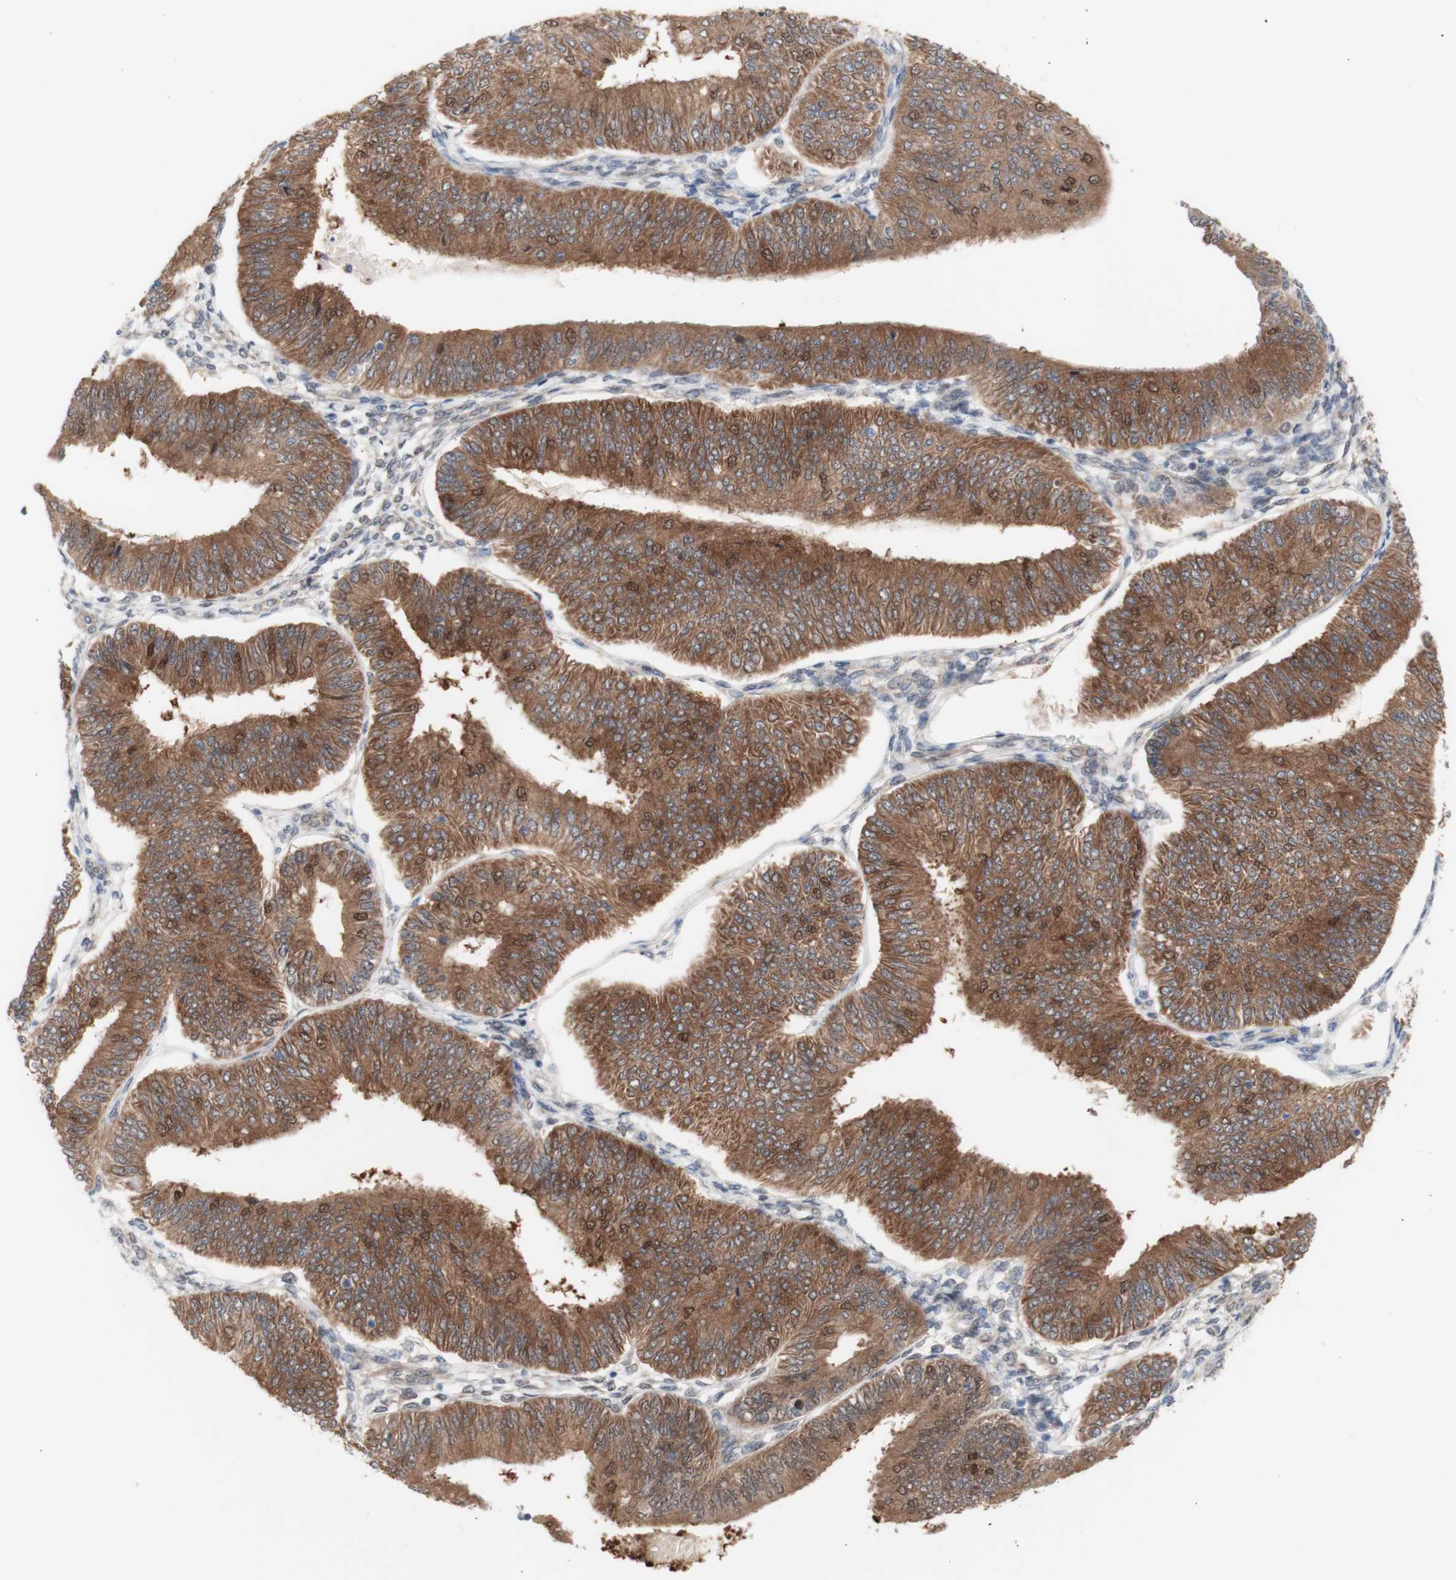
{"staining": {"intensity": "moderate", "quantity": ">75%", "location": "cytoplasmic/membranous,nuclear"}, "tissue": "endometrial cancer", "cell_type": "Tumor cells", "image_type": "cancer", "snomed": [{"axis": "morphology", "description": "Adenocarcinoma, NOS"}, {"axis": "topography", "description": "Endometrium"}], "caption": "A micrograph of endometrial cancer (adenocarcinoma) stained for a protein exhibits moderate cytoplasmic/membranous and nuclear brown staining in tumor cells.", "gene": "PRMT5", "patient": {"sex": "female", "age": 58}}